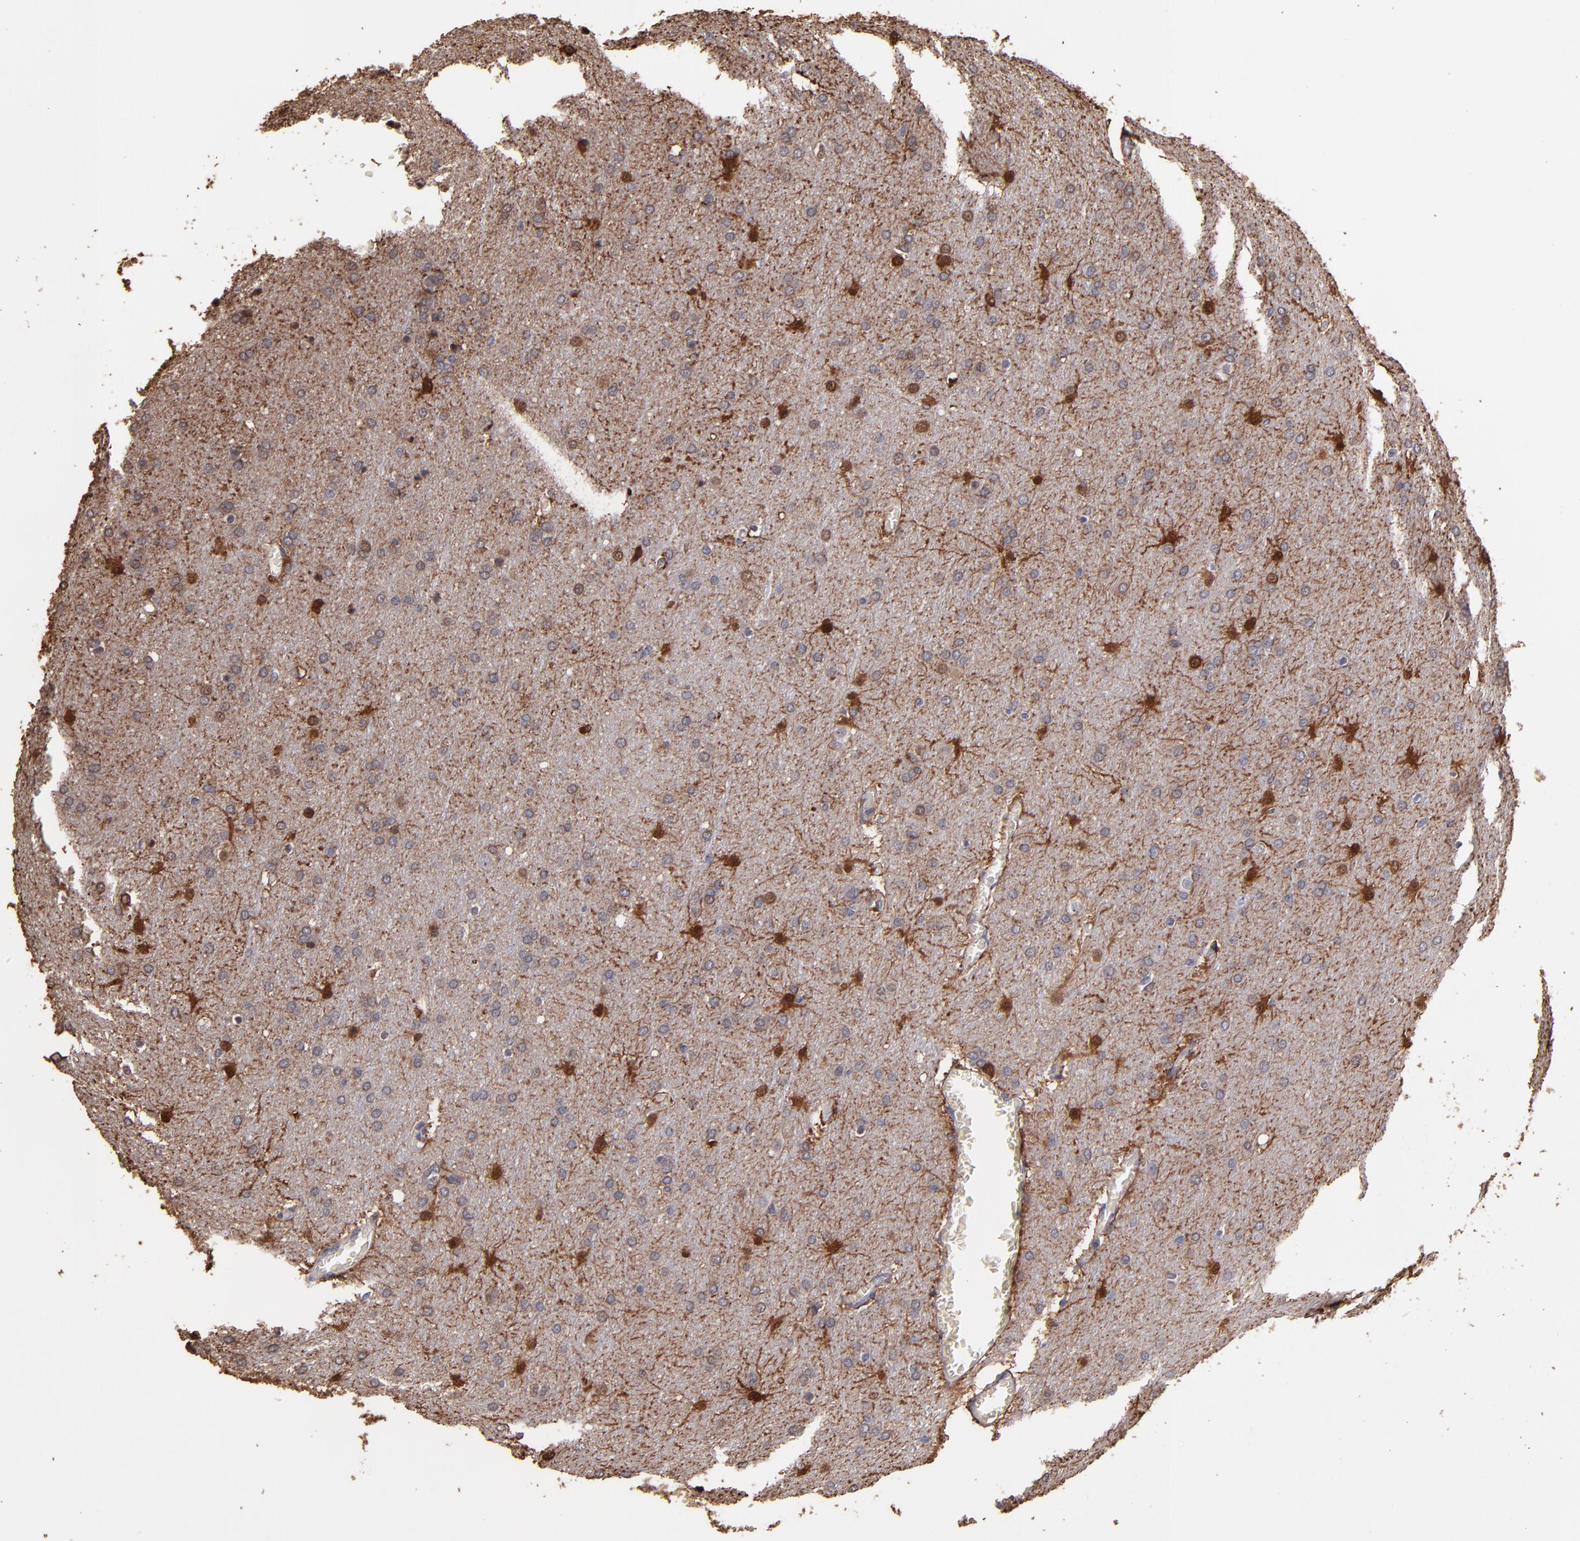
{"staining": {"intensity": "moderate", "quantity": "25%-75%", "location": "cytoplasmic/membranous,nuclear"}, "tissue": "glioma", "cell_type": "Tumor cells", "image_type": "cancer", "snomed": [{"axis": "morphology", "description": "Glioma, malignant, Low grade"}, {"axis": "topography", "description": "Brain"}], "caption": "Glioma tissue displays moderate cytoplasmic/membranous and nuclear expression in approximately 25%-75% of tumor cells, visualized by immunohistochemistry. Nuclei are stained in blue.", "gene": "S100A1", "patient": {"sex": "female", "age": 32}}